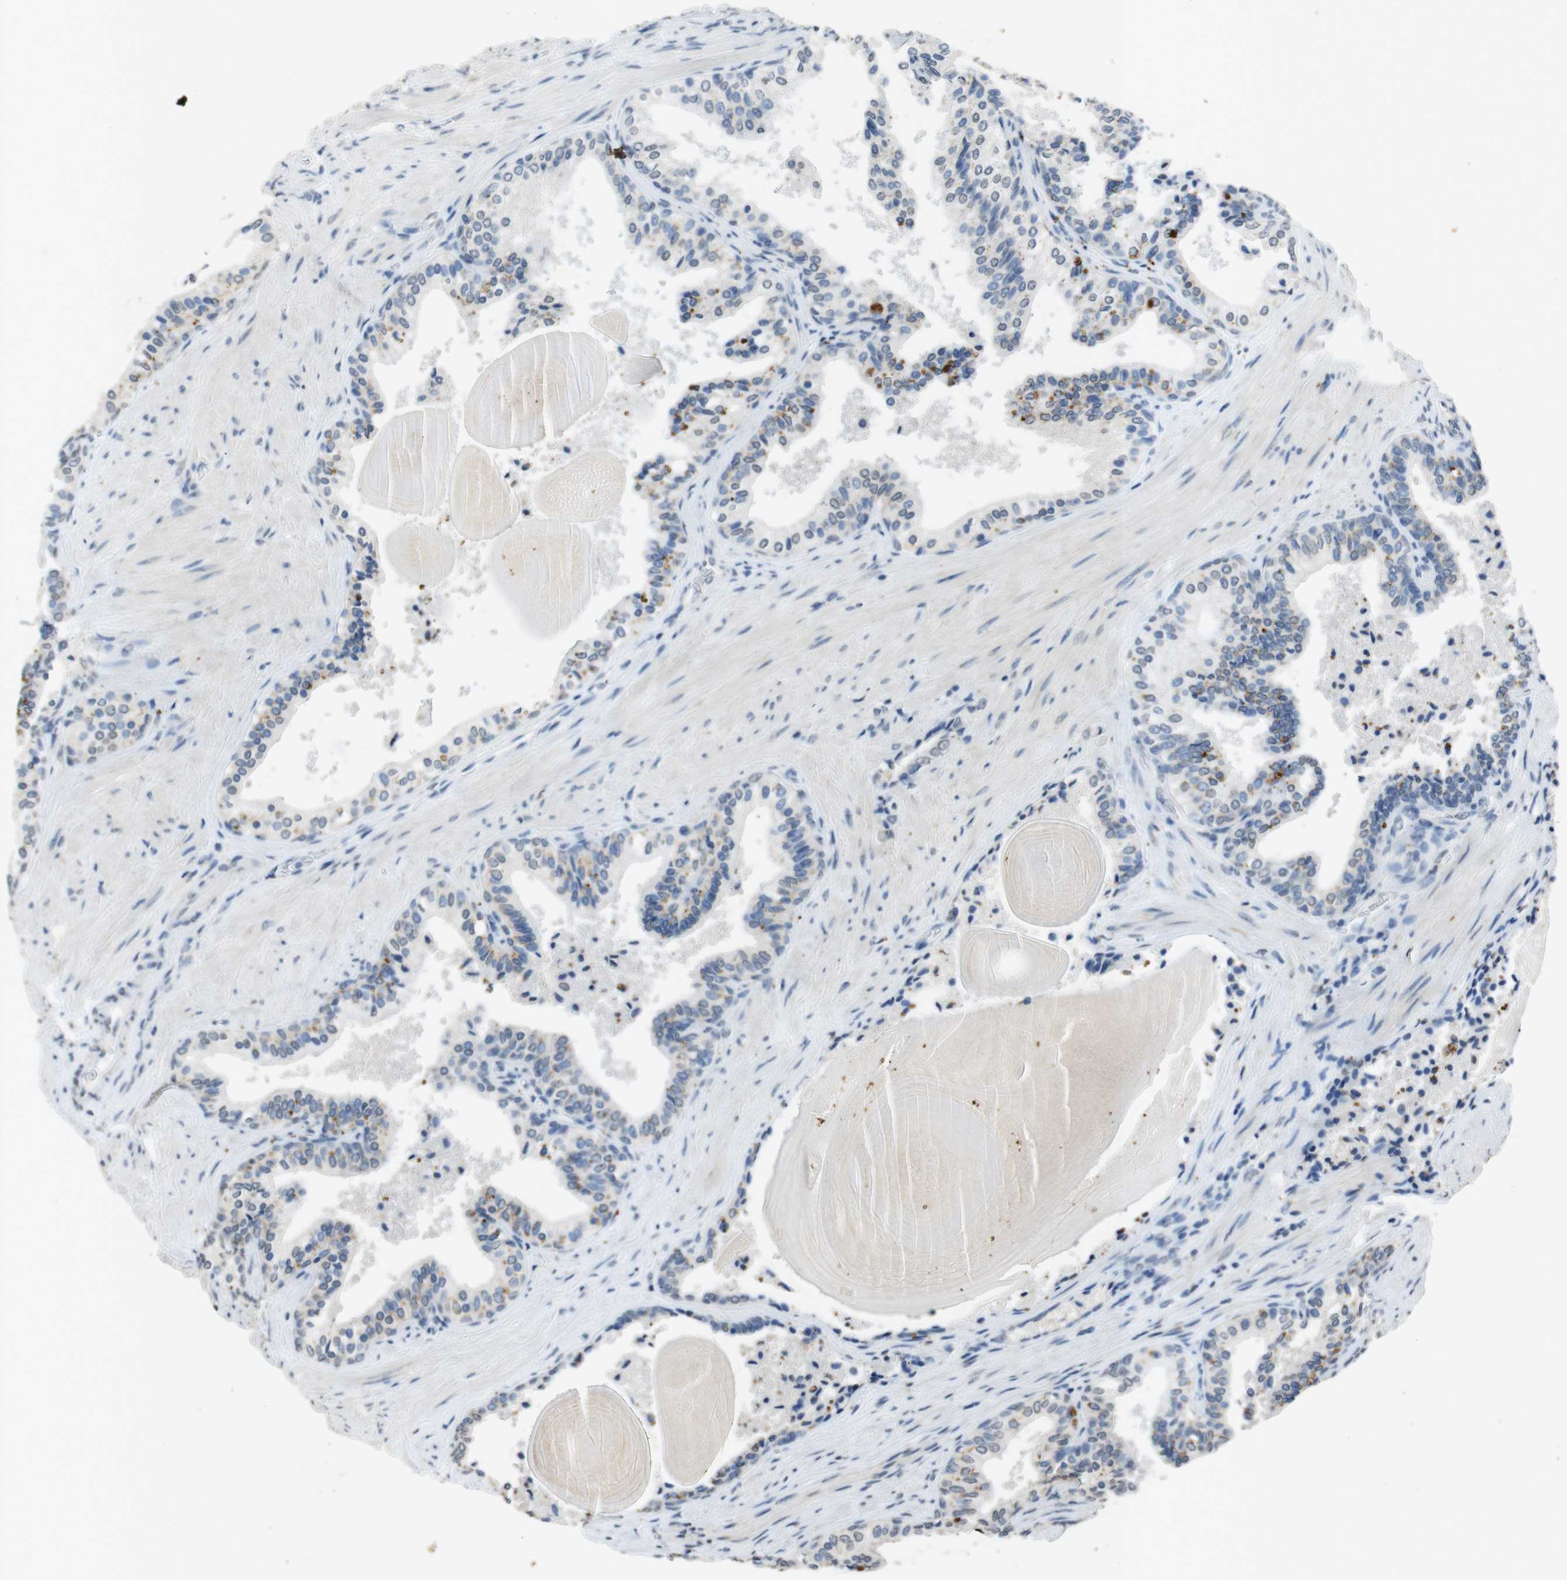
{"staining": {"intensity": "negative", "quantity": "none", "location": "none"}, "tissue": "prostate cancer", "cell_type": "Tumor cells", "image_type": "cancer", "snomed": [{"axis": "morphology", "description": "Adenocarcinoma, Low grade"}, {"axis": "topography", "description": "Prostate"}], "caption": "Protein analysis of prostate cancer (low-grade adenocarcinoma) exhibits no significant expression in tumor cells. (Stains: DAB (3,3'-diaminobenzidine) IHC with hematoxylin counter stain, Microscopy: brightfield microscopy at high magnification).", "gene": "STBD1", "patient": {"sex": "male", "age": 60}}